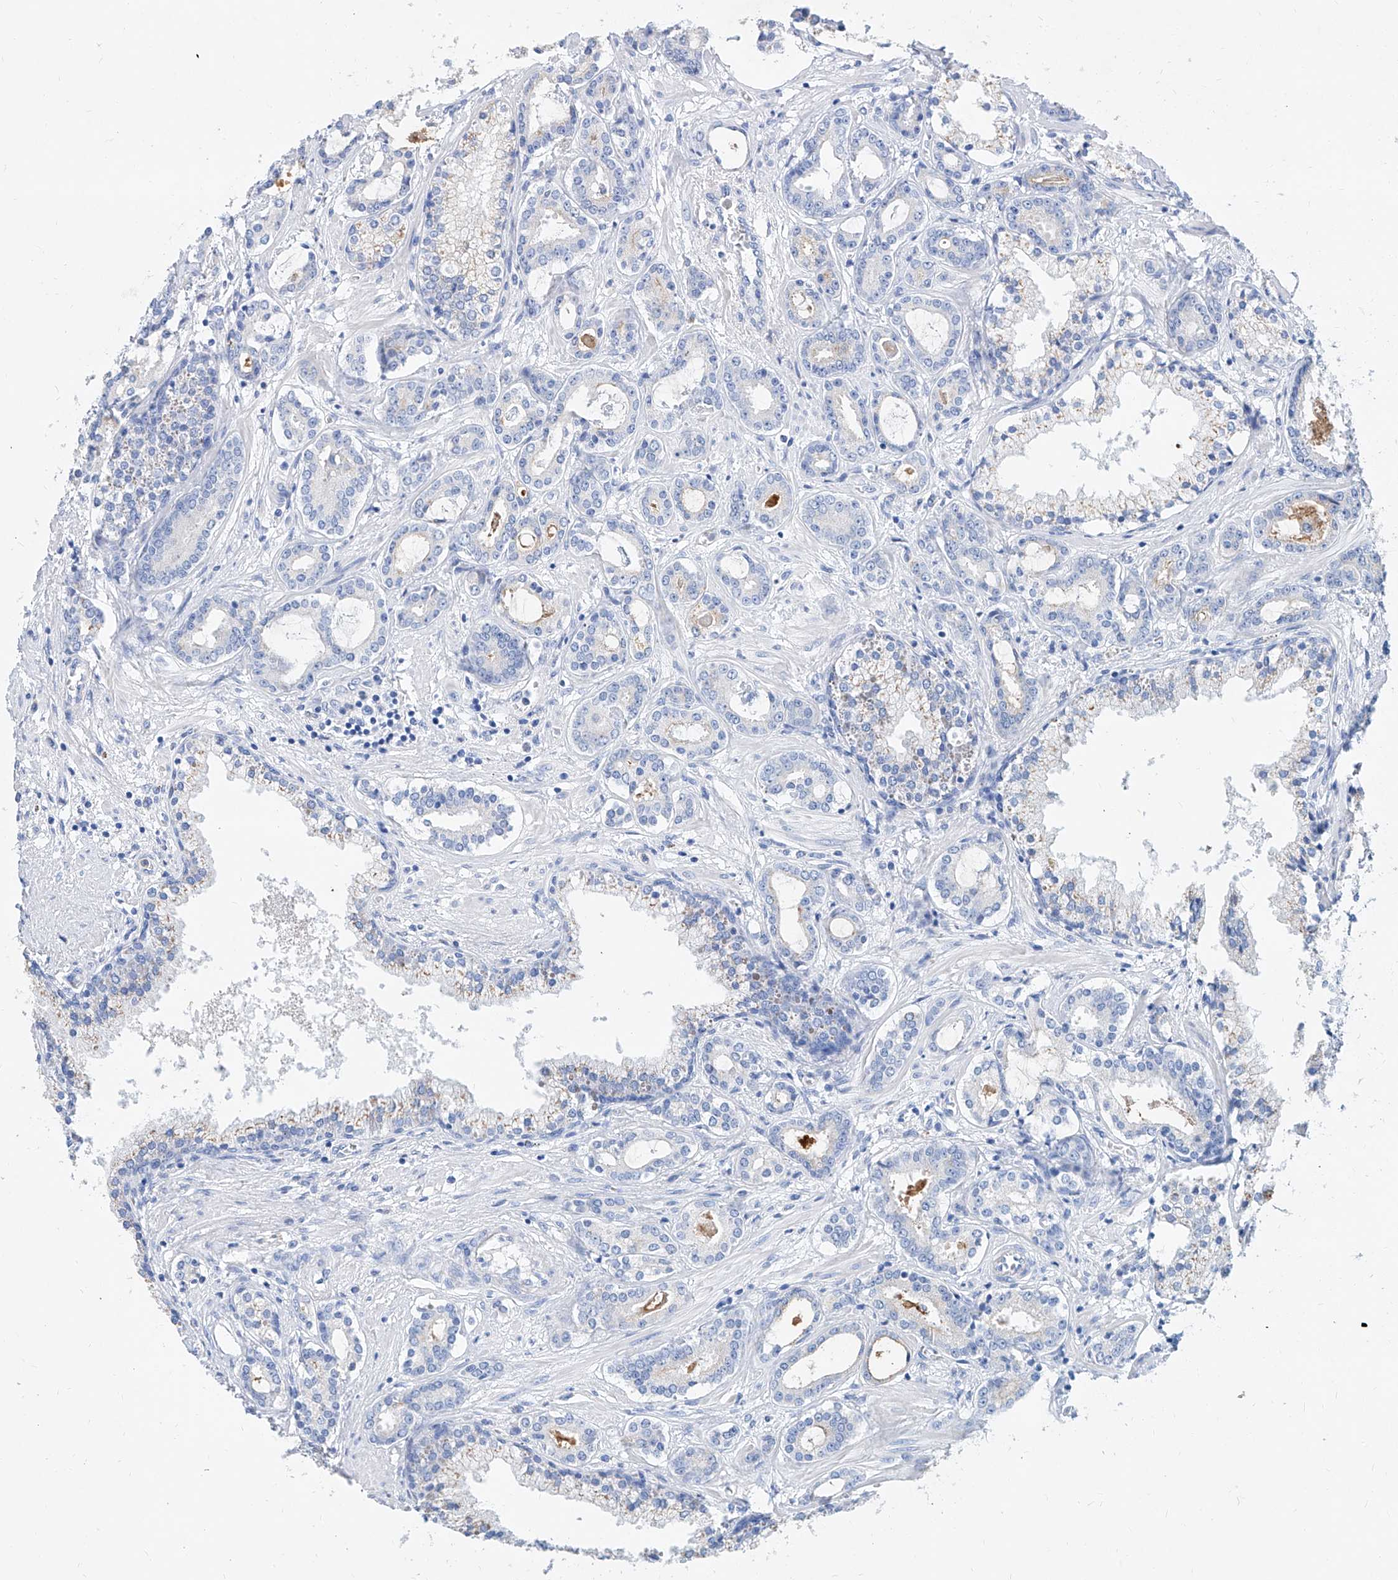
{"staining": {"intensity": "negative", "quantity": "none", "location": "none"}, "tissue": "prostate cancer", "cell_type": "Tumor cells", "image_type": "cancer", "snomed": [{"axis": "morphology", "description": "Adenocarcinoma, High grade"}, {"axis": "topography", "description": "Prostate"}], "caption": "Immunohistochemical staining of prostate cancer shows no significant expression in tumor cells.", "gene": "SLC25A29", "patient": {"sex": "male", "age": 58}}